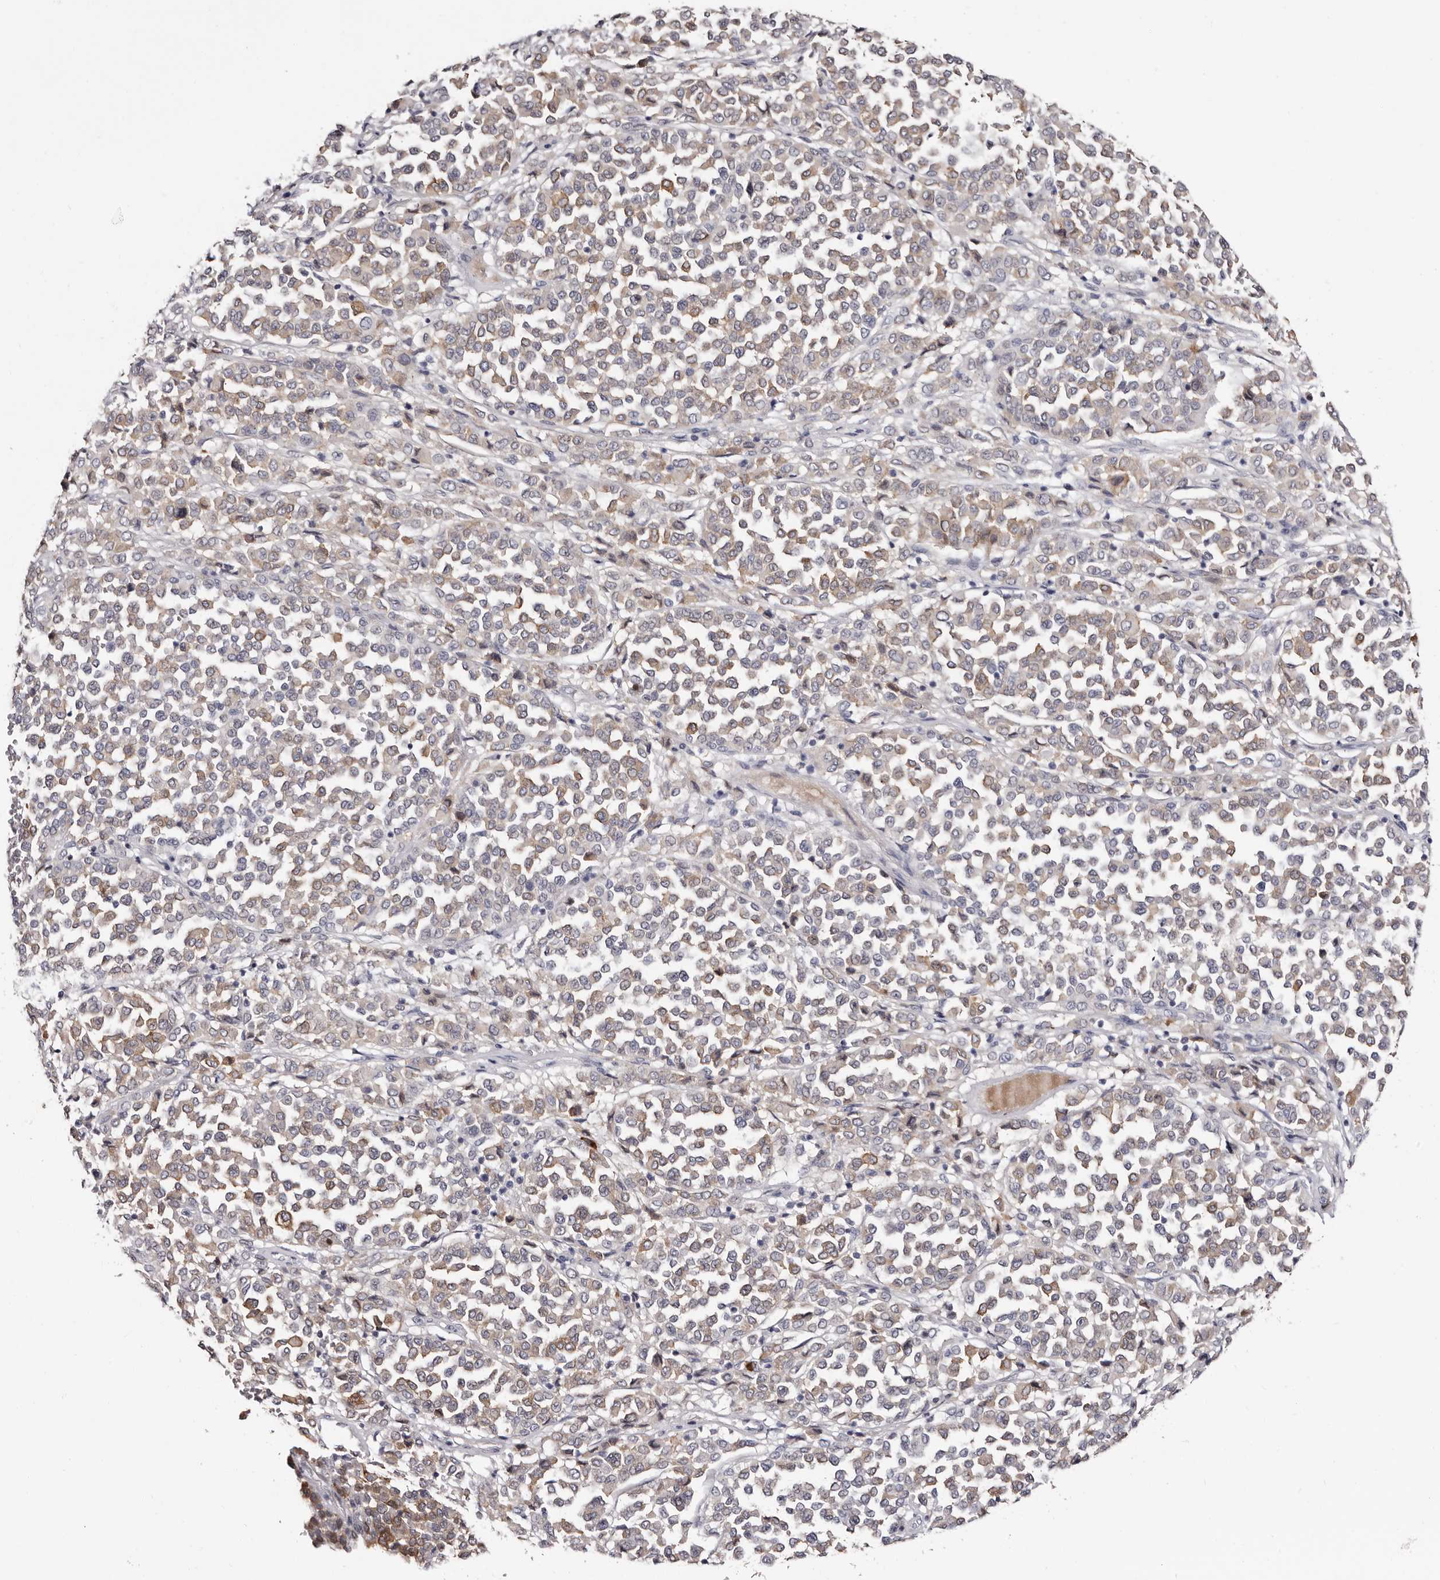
{"staining": {"intensity": "weak", "quantity": ">75%", "location": "cytoplasmic/membranous"}, "tissue": "melanoma", "cell_type": "Tumor cells", "image_type": "cancer", "snomed": [{"axis": "morphology", "description": "Malignant melanoma, Metastatic site"}, {"axis": "topography", "description": "Pancreas"}], "caption": "This histopathology image shows melanoma stained with immunohistochemistry (IHC) to label a protein in brown. The cytoplasmic/membranous of tumor cells show weak positivity for the protein. Nuclei are counter-stained blue.", "gene": "TBC1D22B", "patient": {"sex": "female", "age": 30}}